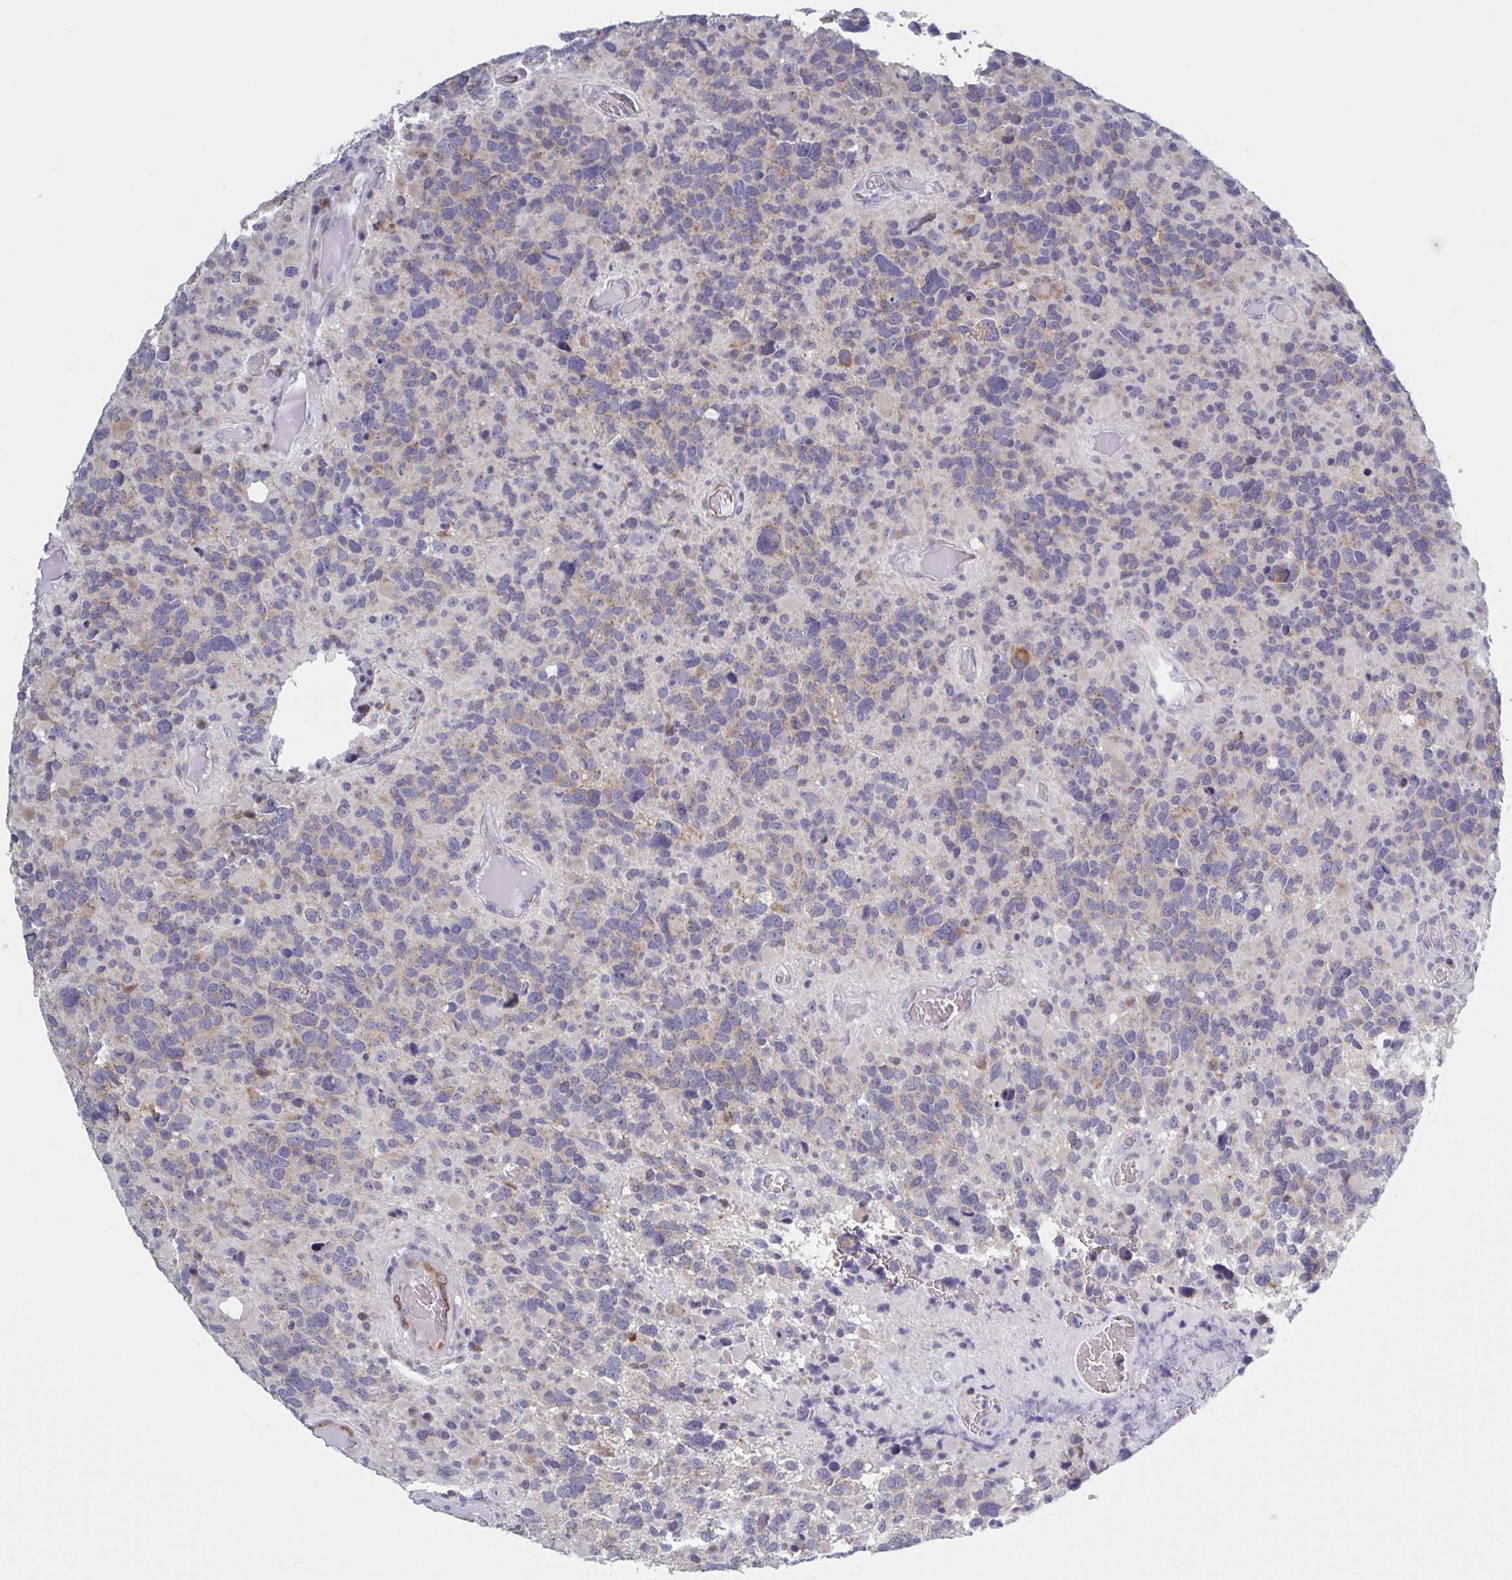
{"staining": {"intensity": "weak", "quantity": "<25%", "location": "cytoplasmic/membranous"}, "tissue": "glioma", "cell_type": "Tumor cells", "image_type": "cancer", "snomed": [{"axis": "morphology", "description": "Glioma, malignant, High grade"}, {"axis": "topography", "description": "Brain"}], "caption": "Immunohistochemistry image of human glioma stained for a protein (brown), which reveals no staining in tumor cells. The staining was performed using DAB to visualize the protein expression in brown, while the nuclei were stained in blue with hematoxylin (Magnification: 20x).", "gene": "HSD11B2", "patient": {"sex": "female", "age": 40}}